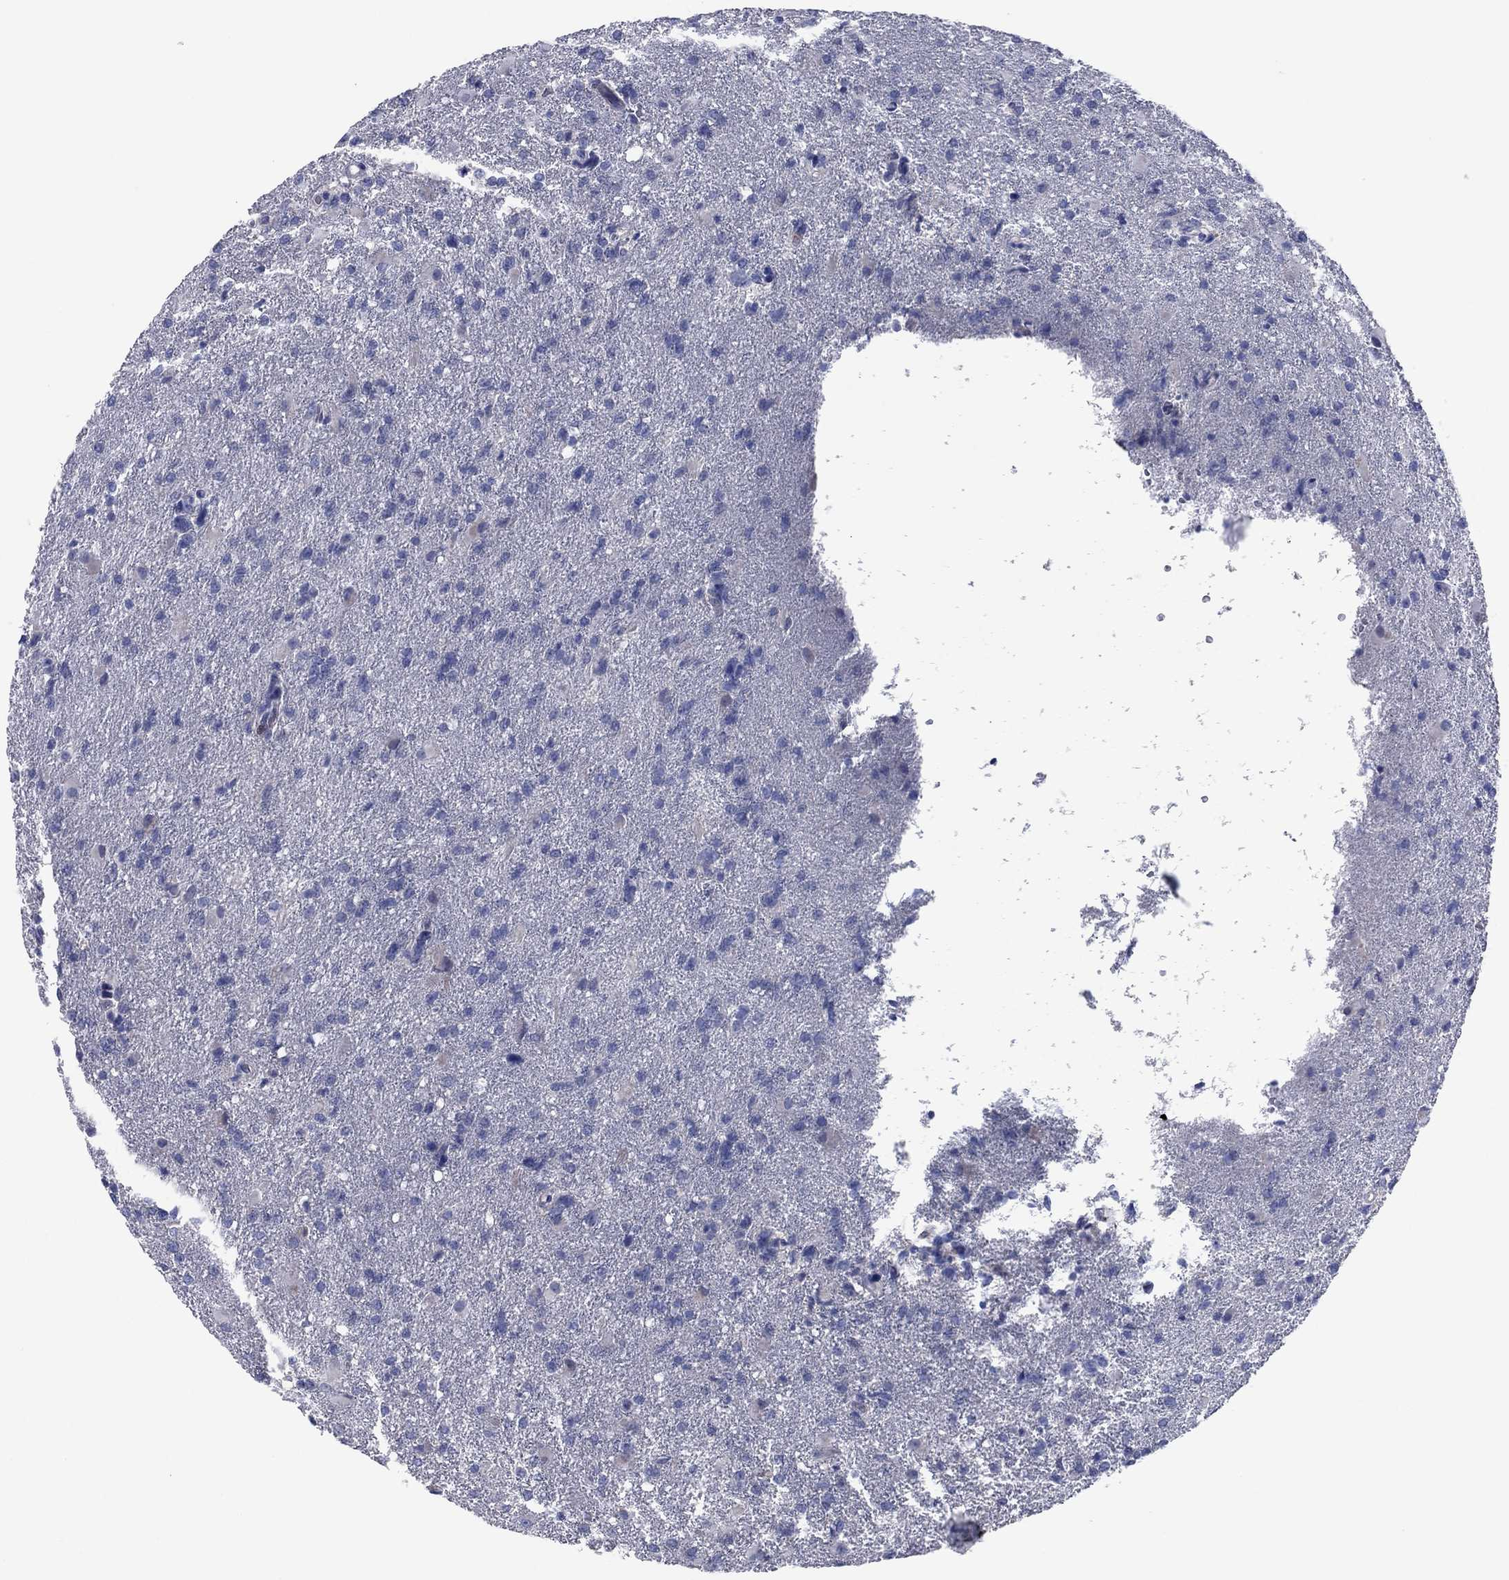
{"staining": {"intensity": "negative", "quantity": "none", "location": "none"}, "tissue": "glioma", "cell_type": "Tumor cells", "image_type": "cancer", "snomed": [{"axis": "morphology", "description": "Glioma, malignant, High grade"}, {"axis": "topography", "description": "Brain"}], "caption": "The micrograph displays no significant positivity in tumor cells of malignant glioma (high-grade).", "gene": "PVR", "patient": {"sex": "male", "age": 68}}